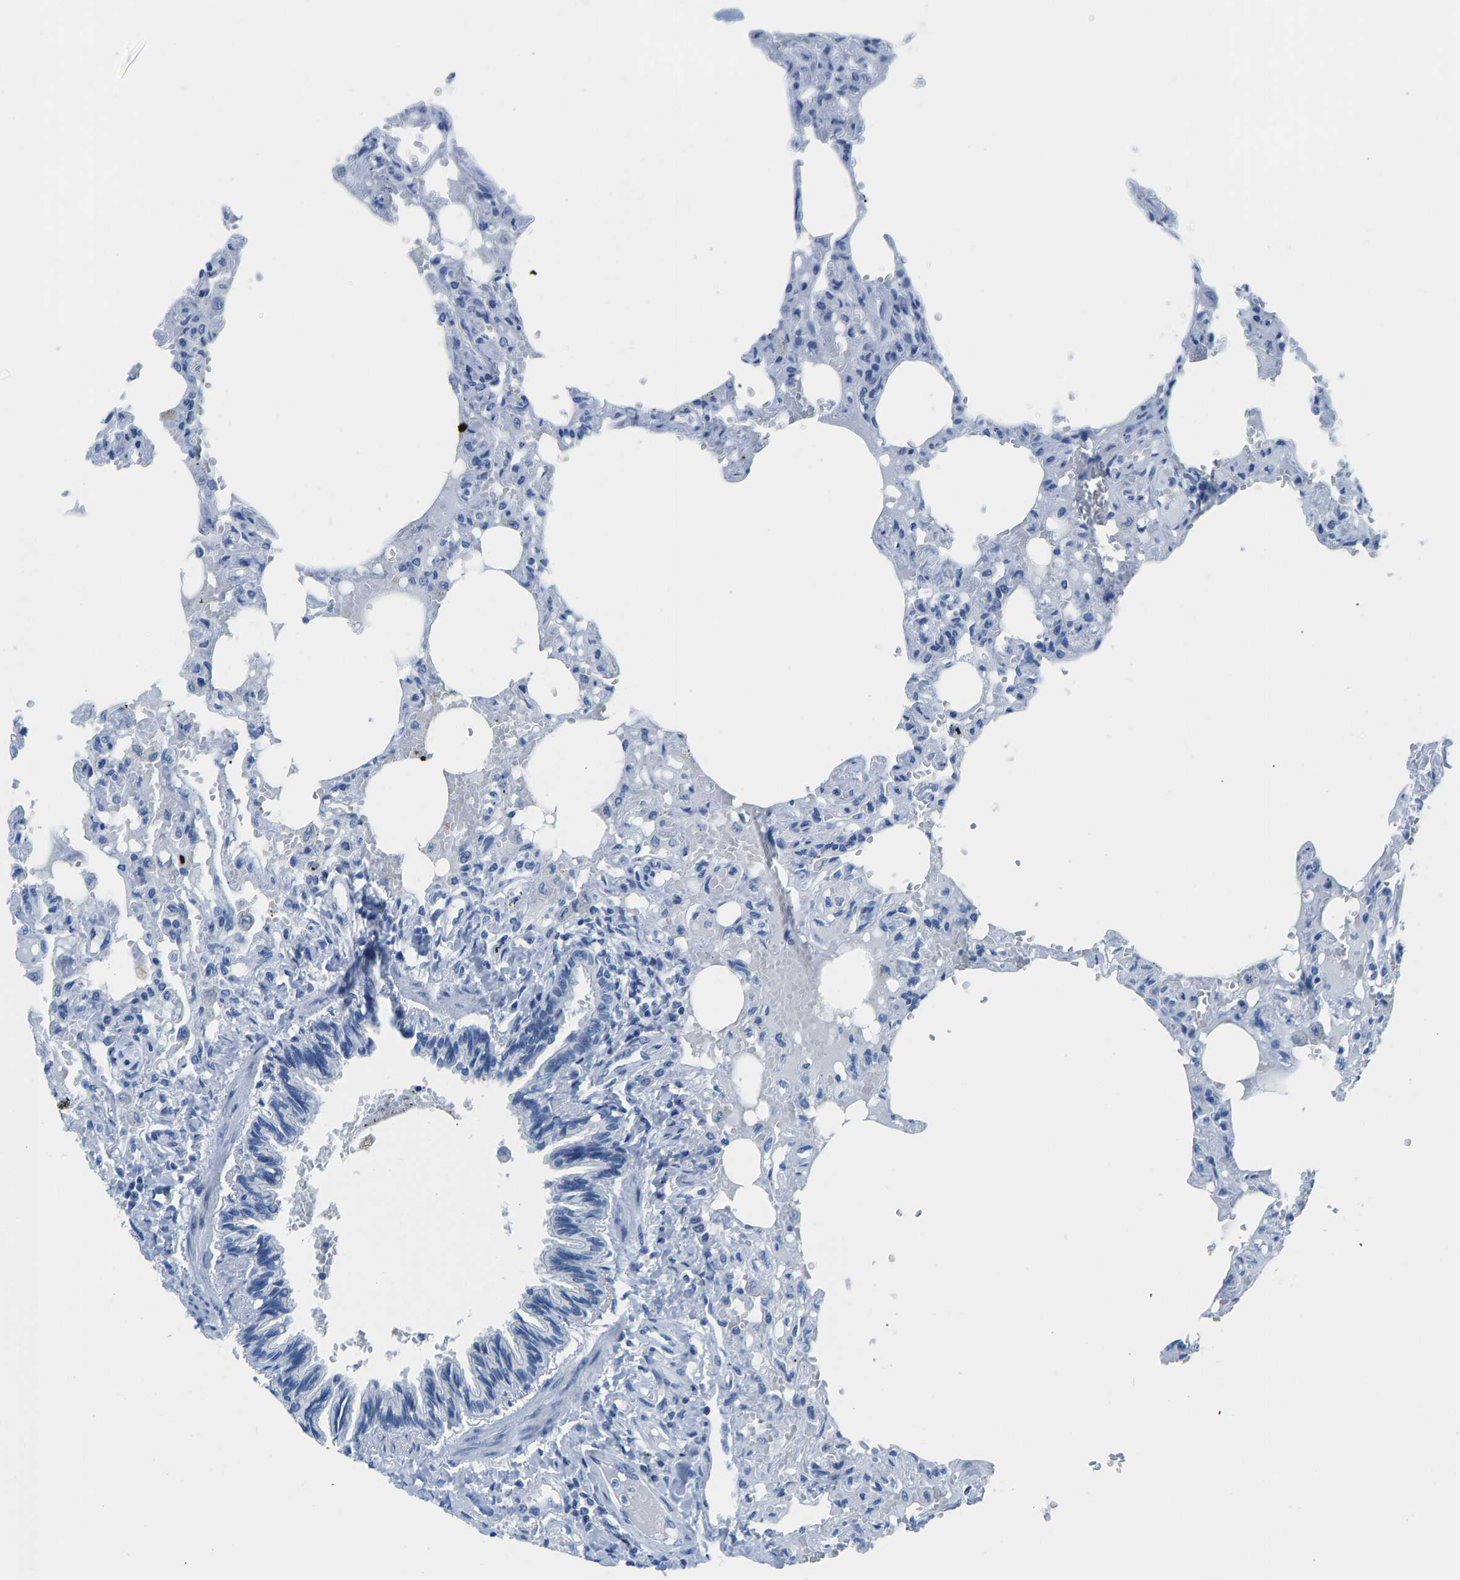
{"staining": {"intensity": "negative", "quantity": "none", "location": "none"}, "tissue": "lung", "cell_type": "Alveolar cells", "image_type": "normal", "snomed": [{"axis": "morphology", "description": "Normal tissue, NOS"}, {"axis": "topography", "description": "Lung"}], "caption": "Protein analysis of unremarkable lung shows no significant expression in alveolar cells.", "gene": "SERPINB3", "patient": {"sex": "male", "age": 21}}